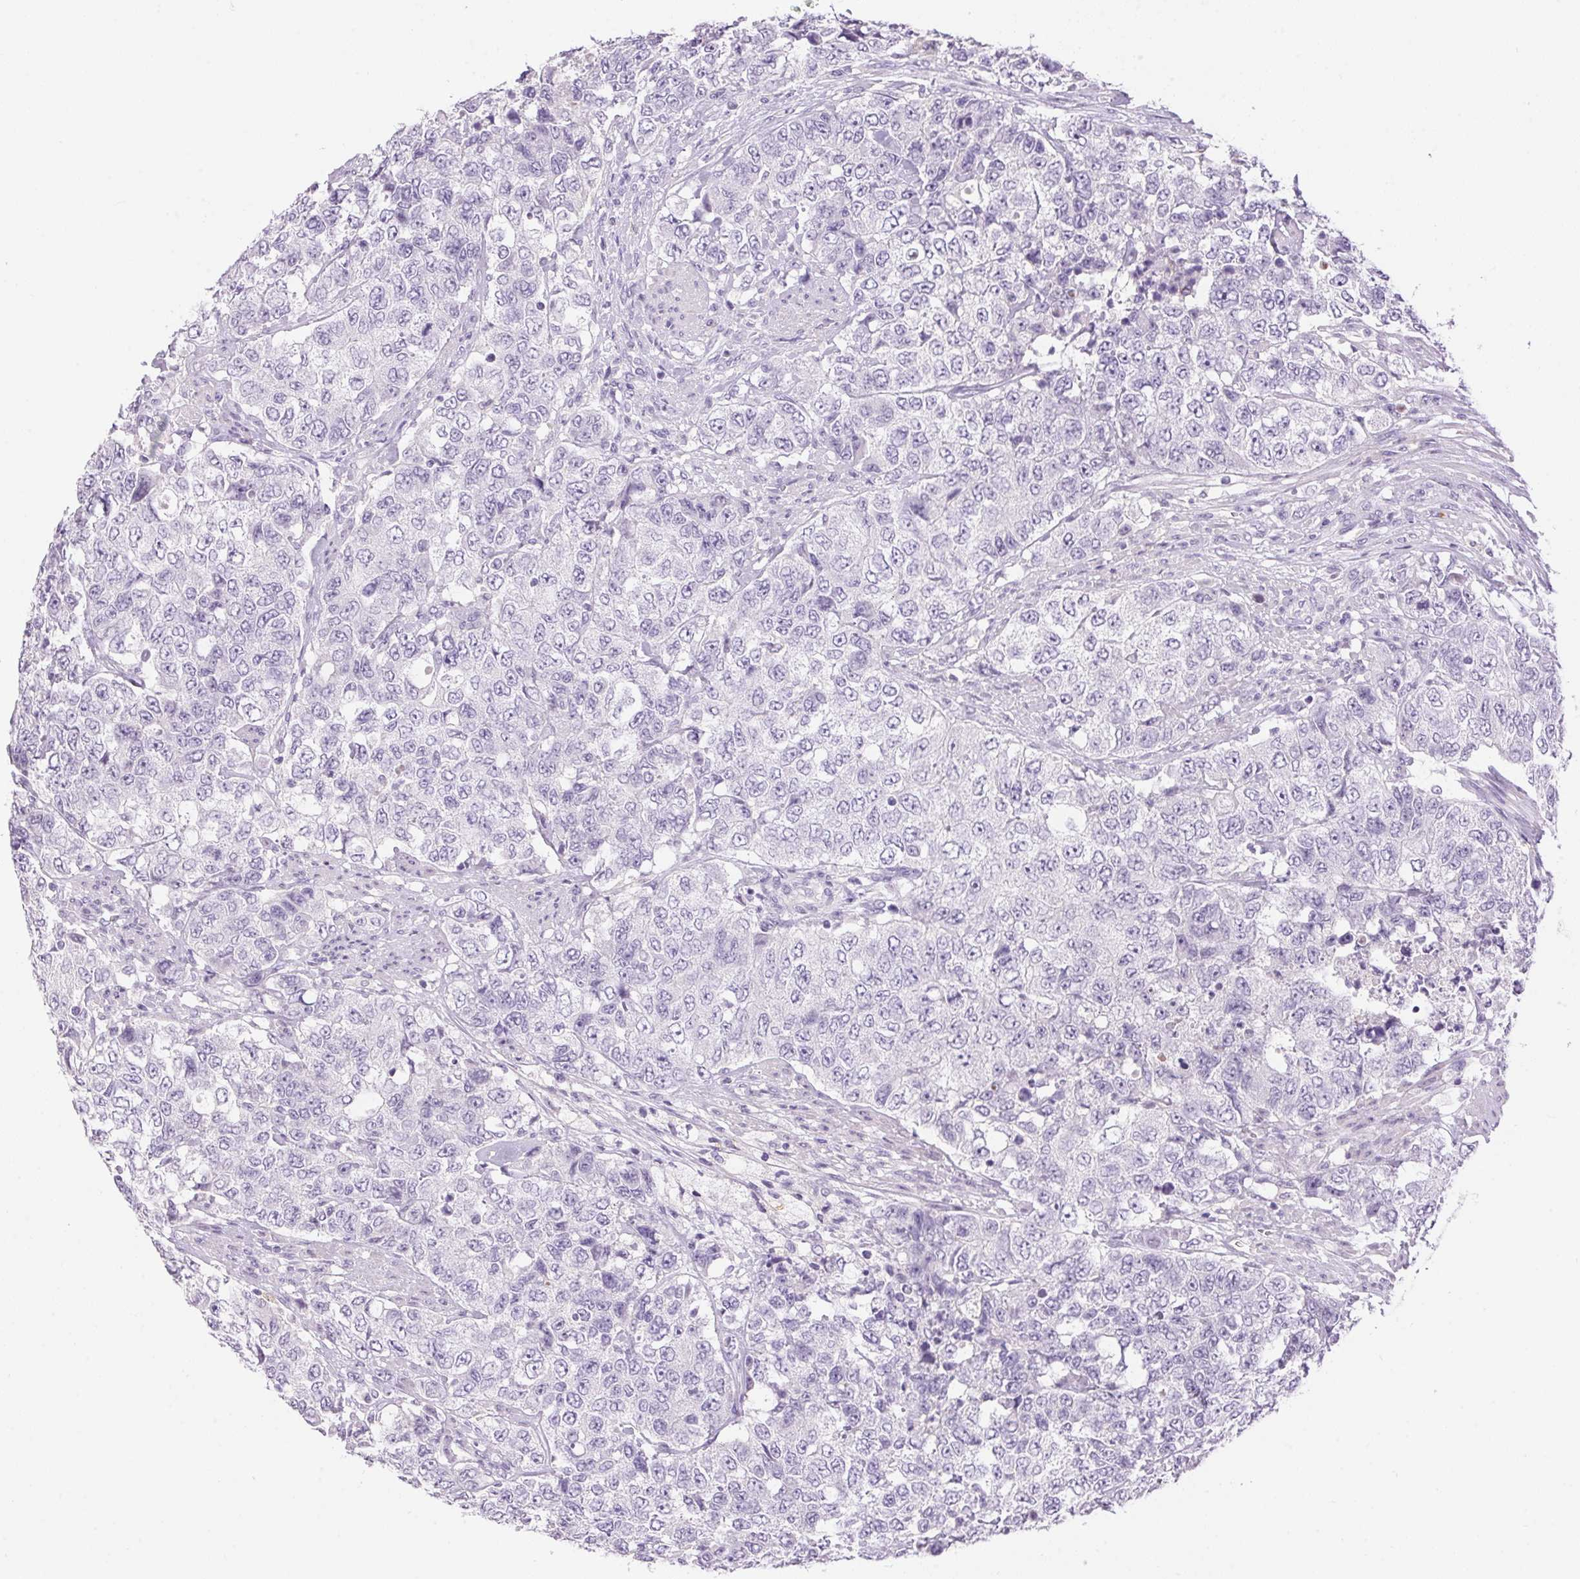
{"staining": {"intensity": "negative", "quantity": "none", "location": "none"}, "tissue": "urothelial cancer", "cell_type": "Tumor cells", "image_type": "cancer", "snomed": [{"axis": "morphology", "description": "Urothelial carcinoma, High grade"}, {"axis": "topography", "description": "Urinary bladder"}], "caption": "This image is of urothelial cancer stained with IHC to label a protein in brown with the nuclei are counter-stained blue. There is no positivity in tumor cells.", "gene": "PNLIPRP3", "patient": {"sex": "female", "age": 78}}